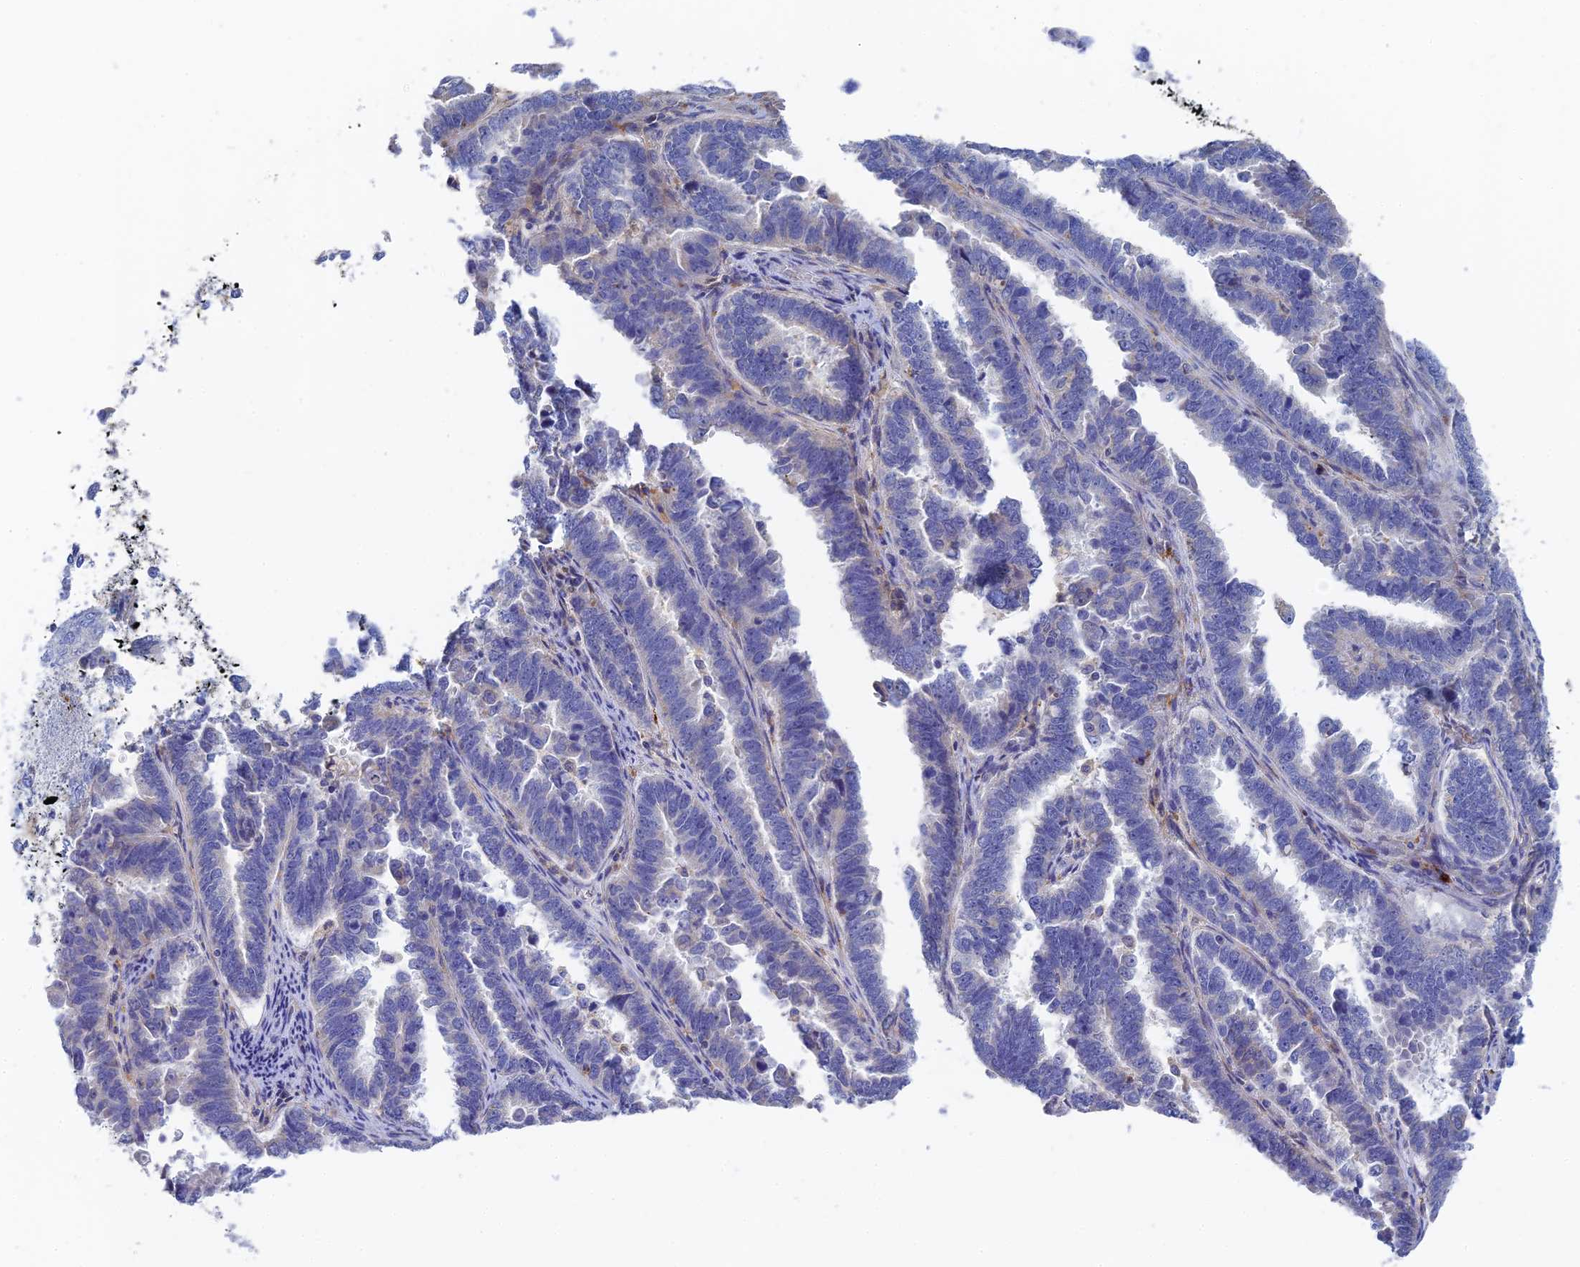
{"staining": {"intensity": "negative", "quantity": "none", "location": "none"}, "tissue": "endometrial cancer", "cell_type": "Tumor cells", "image_type": "cancer", "snomed": [{"axis": "morphology", "description": "Adenocarcinoma, NOS"}, {"axis": "topography", "description": "Endometrium"}], "caption": "Immunohistochemistry (IHC) of human endometrial cancer displays no positivity in tumor cells.", "gene": "RPGRIP1L", "patient": {"sex": "female", "age": 75}}